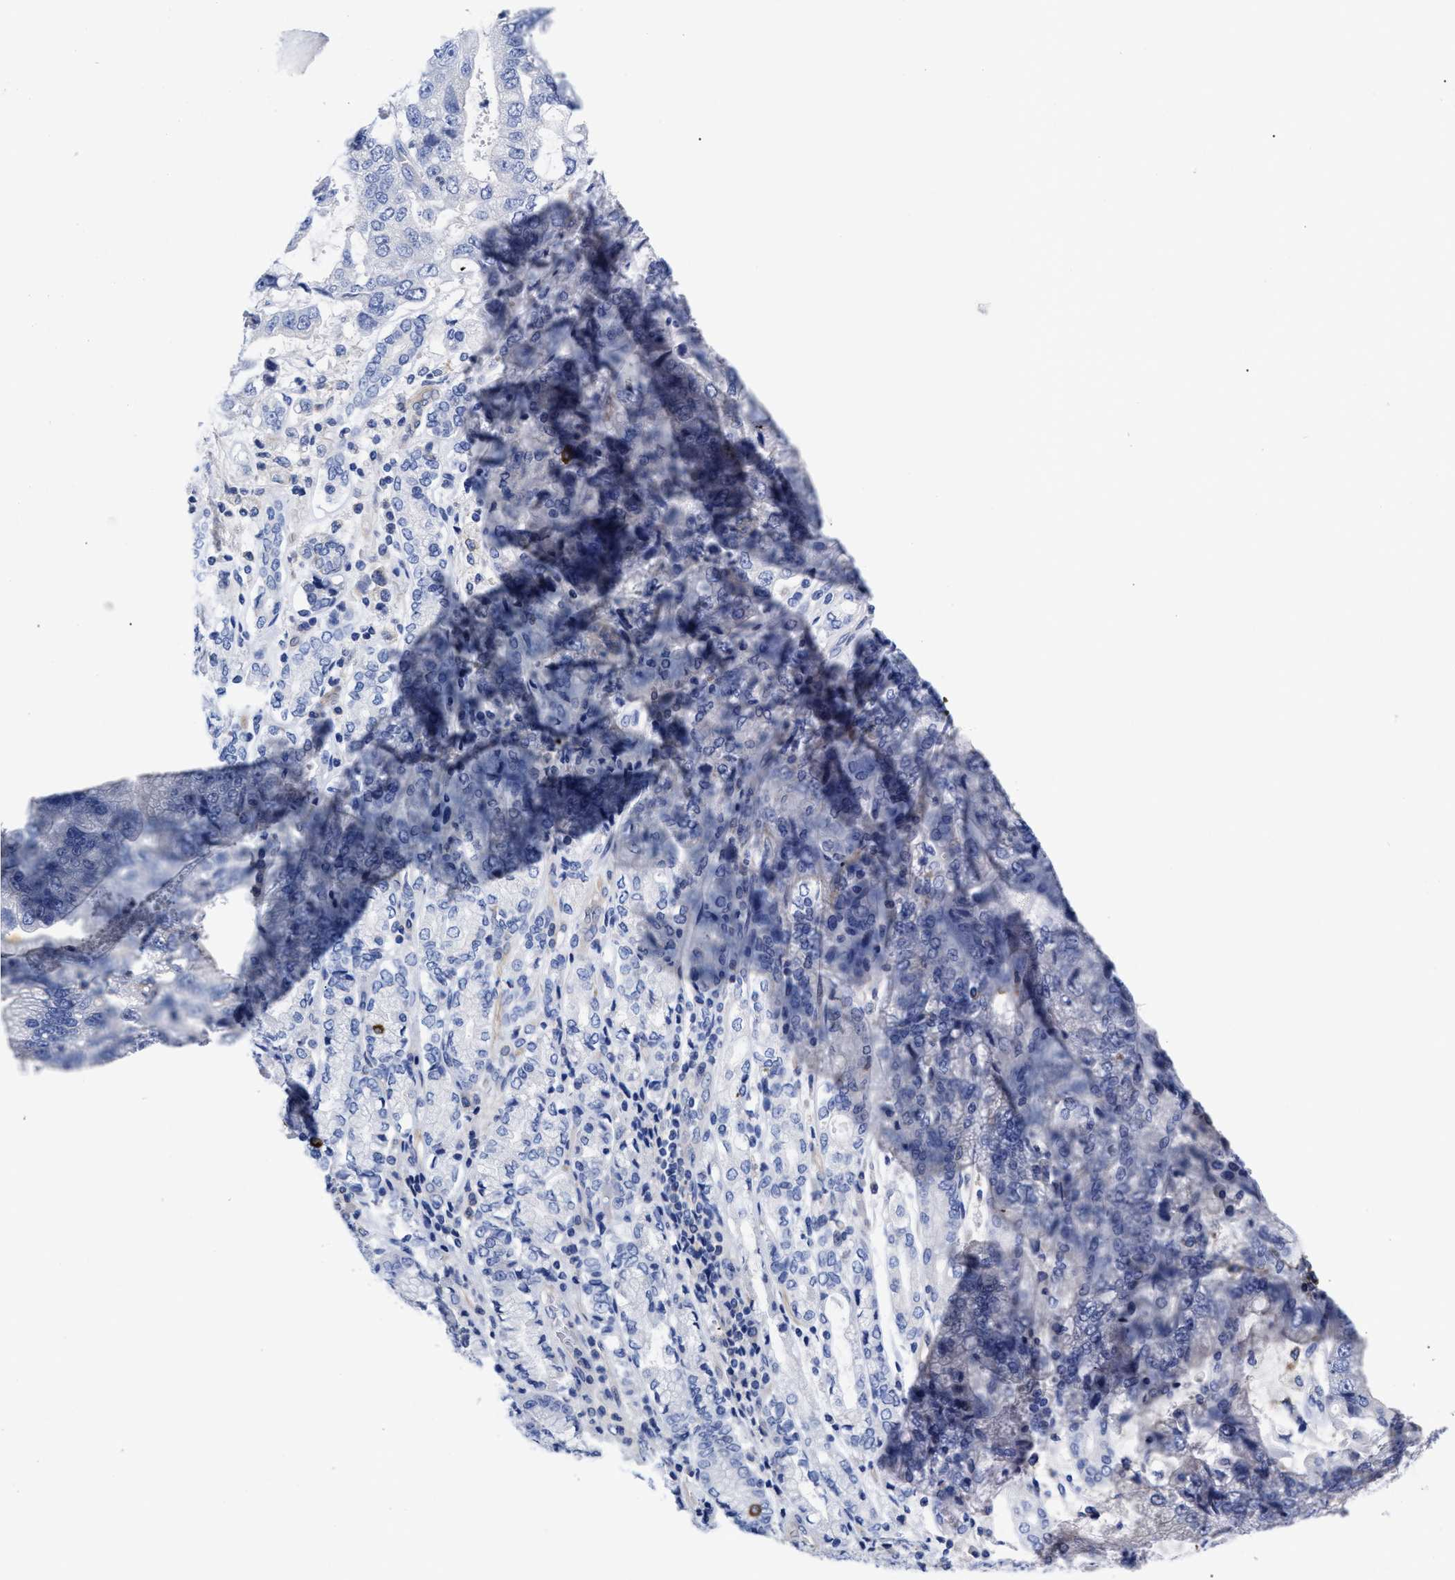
{"staining": {"intensity": "negative", "quantity": "none", "location": "none"}, "tissue": "stomach cancer", "cell_type": "Tumor cells", "image_type": "cancer", "snomed": [{"axis": "morphology", "description": "Normal tissue, NOS"}, {"axis": "morphology", "description": "Adenocarcinoma, NOS"}, {"axis": "topography", "description": "Stomach"}], "caption": "High power microscopy image of an IHC image of stomach adenocarcinoma, revealing no significant positivity in tumor cells. The staining was performed using DAB (3,3'-diaminobenzidine) to visualize the protein expression in brown, while the nuclei were stained in blue with hematoxylin (Magnification: 20x).", "gene": "IRAG2", "patient": {"sex": "male", "age": 62}}